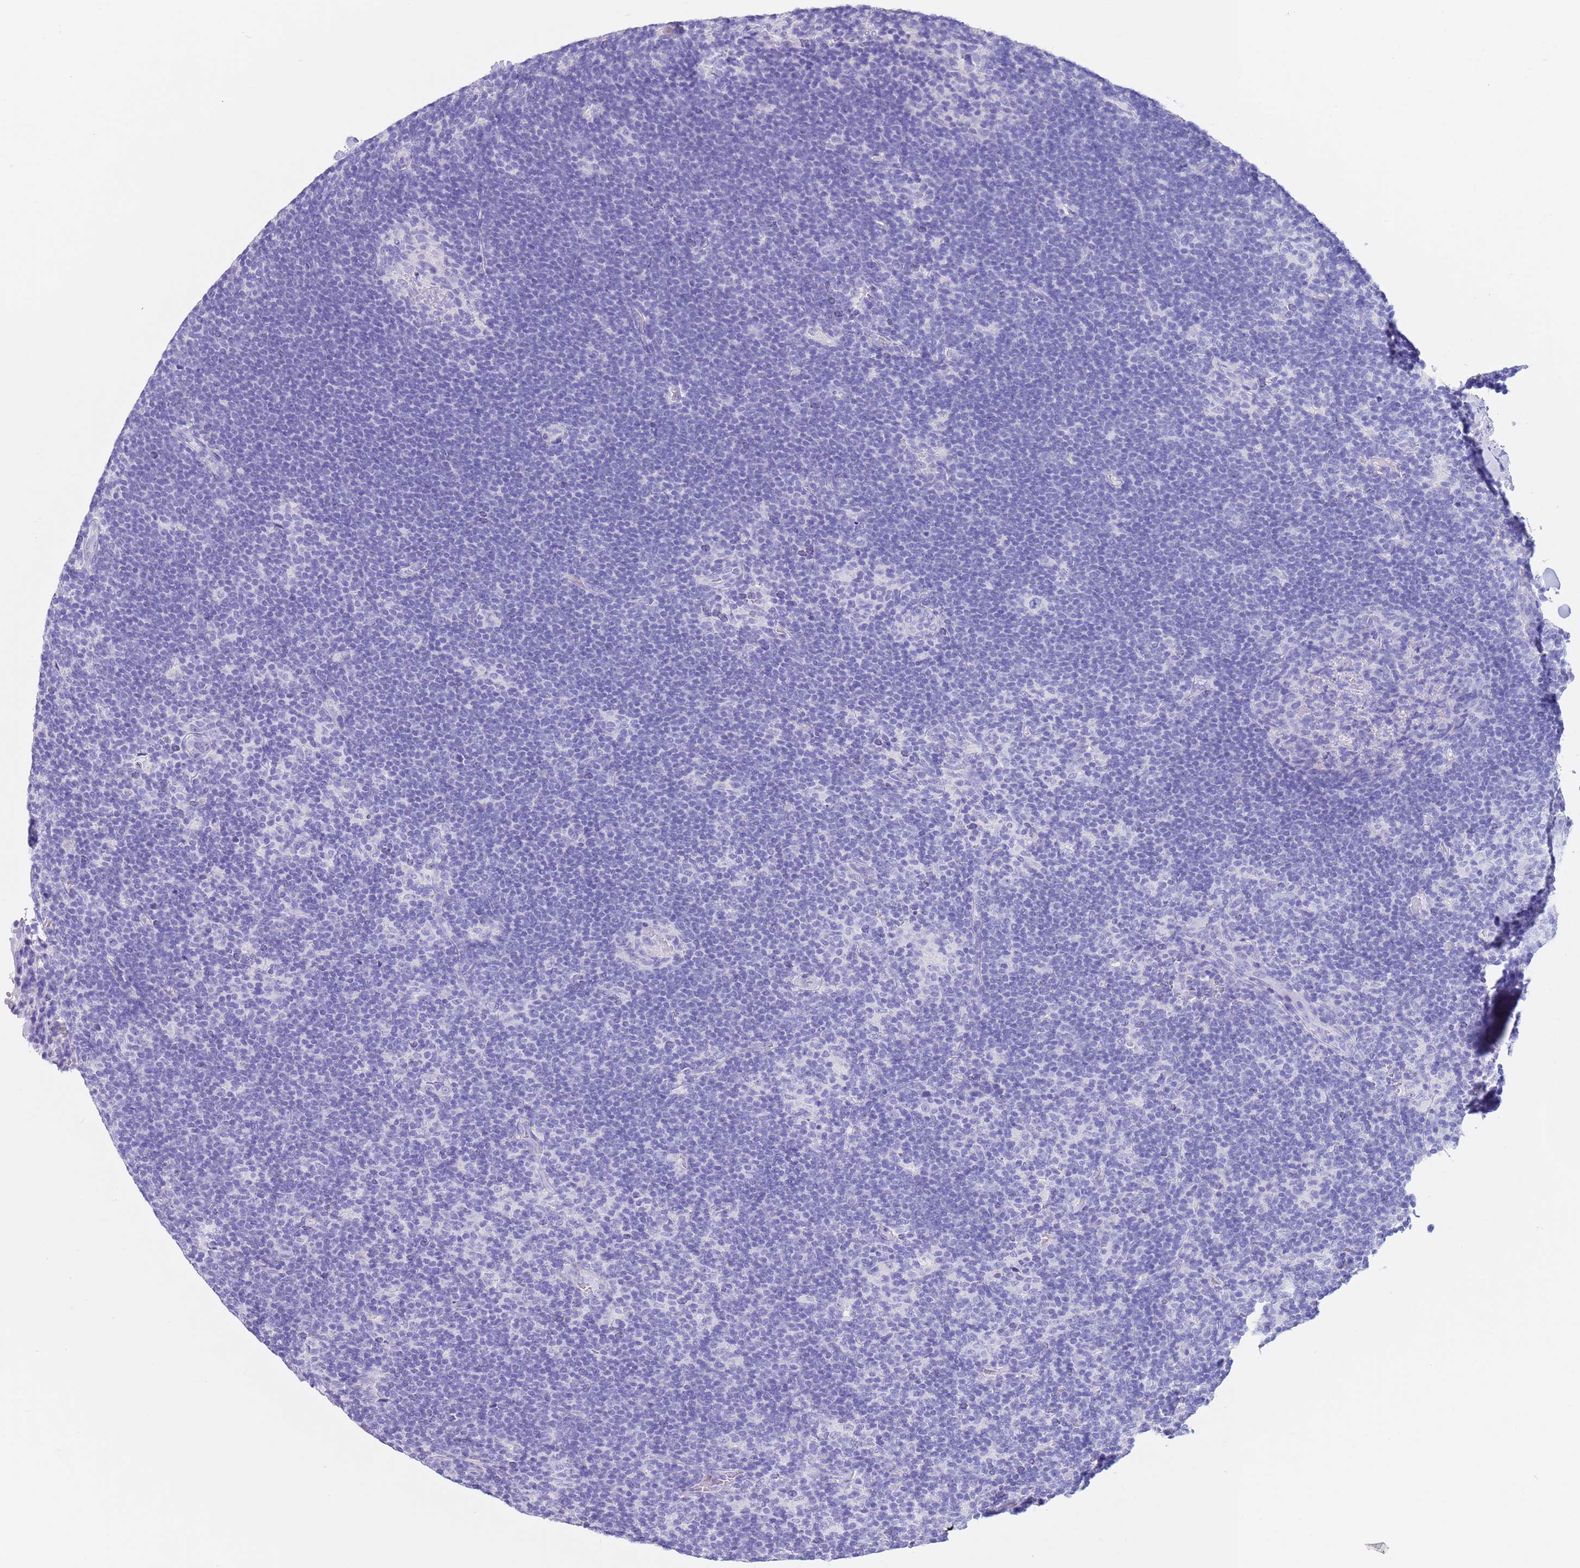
{"staining": {"intensity": "negative", "quantity": "none", "location": "none"}, "tissue": "lymphoma", "cell_type": "Tumor cells", "image_type": "cancer", "snomed": [{"axis": "morphology", "description": "Hodgkin's disease, NOS"}, {"axis": "topography", "description": "Lymph node"}], "caption": "Human lymphoma stained for a protein using IHC displays no expression in tumor cells.", "gene": "CPB1", "patient": {"sex": "female", "age": 57}}